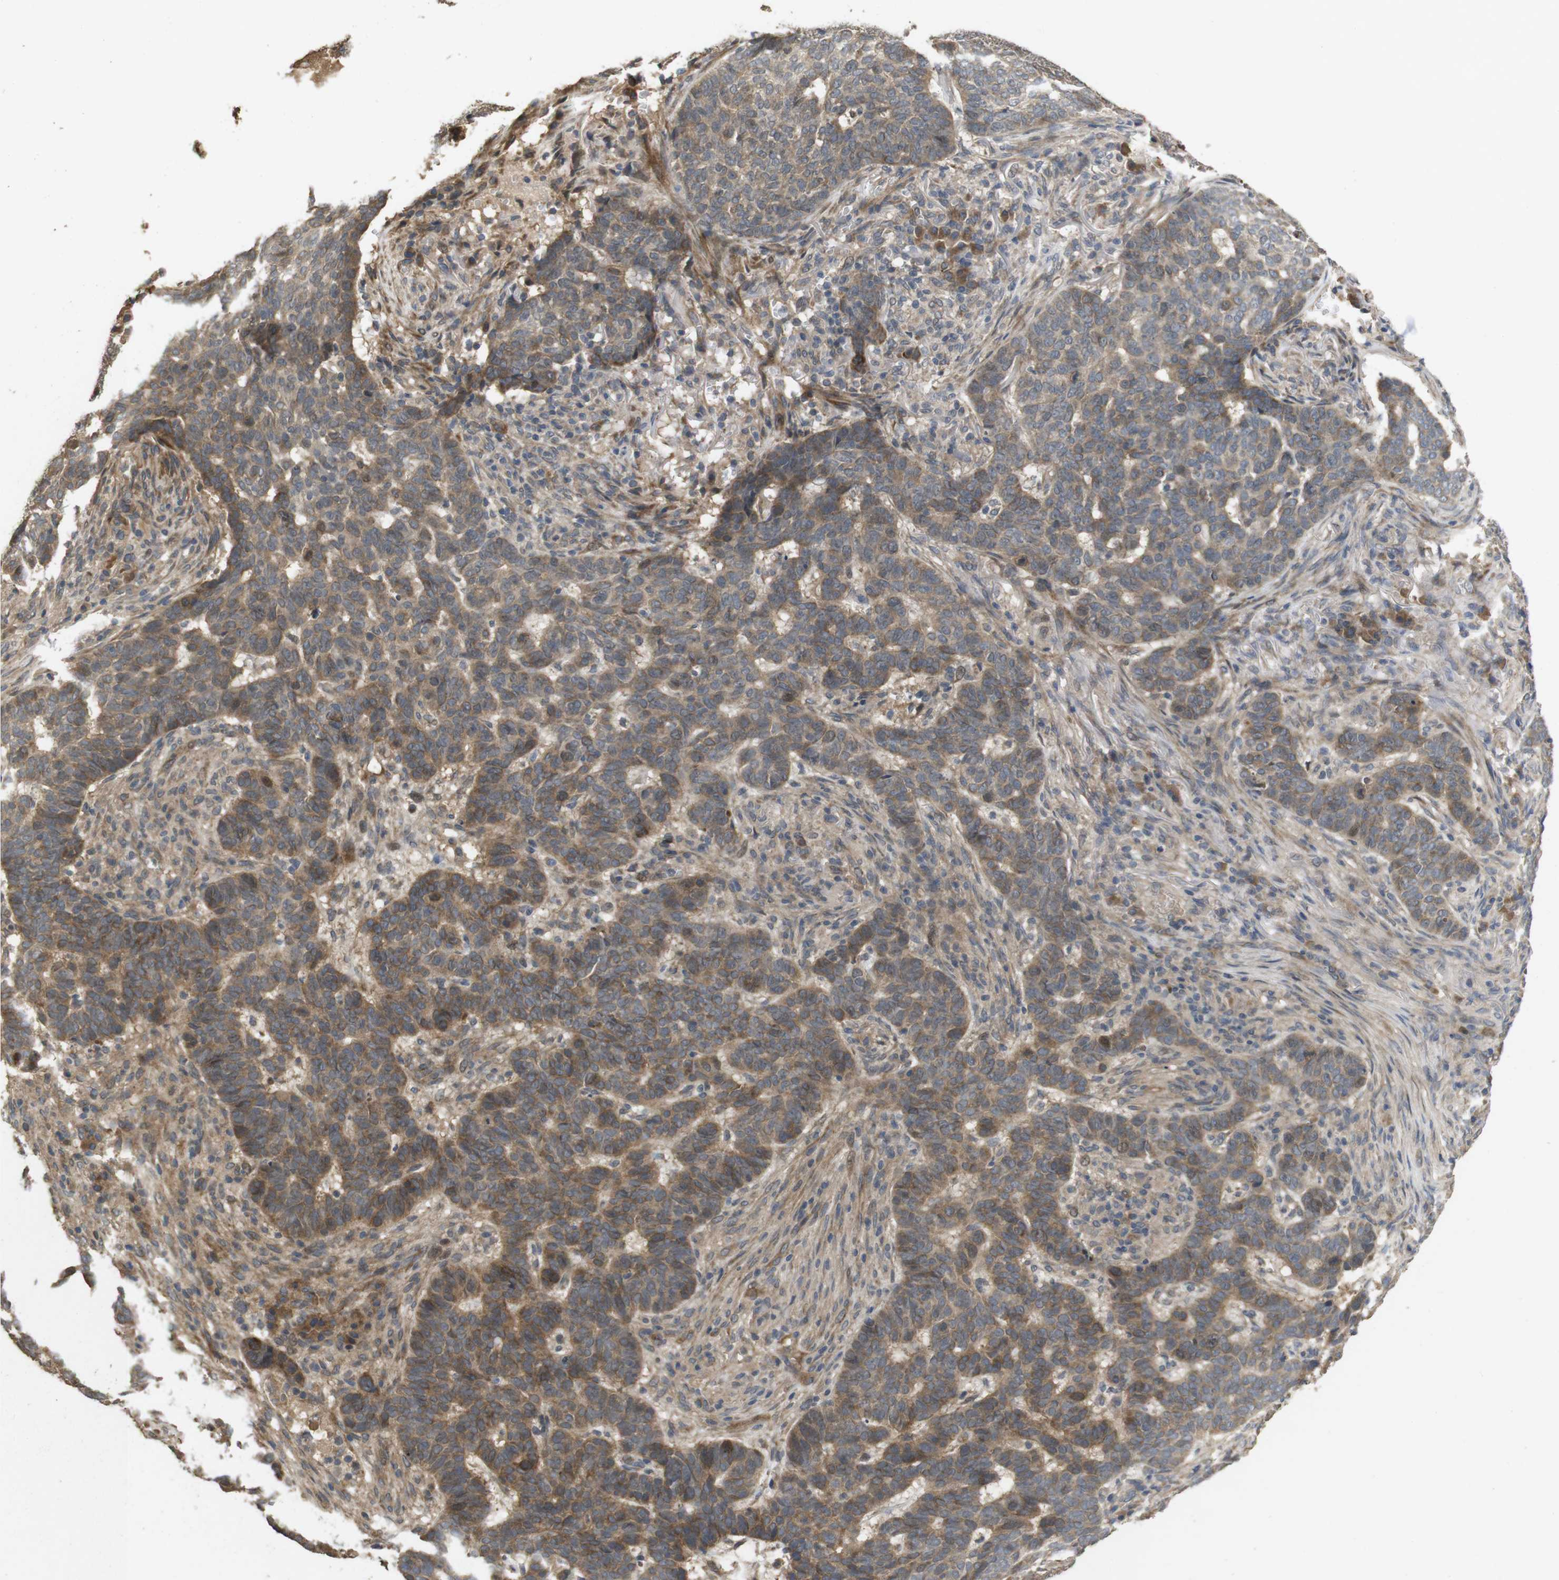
{"staining": {"intensity": "moderate", "quantity": ">75%", "location": "cytoplasmic/membranous,nuclear"}, "tissue": "skin cancer", "cell_type": "Tumor cells", "image_type": "cancer", "snomed": [{"axis": "morphology", "description": "Basal cell carcinoma"}, {"axis": "topography", "description": "Skin"}], "caption": "An image of human skin basal cell carcinoma stained for a protein displays moderate cytoplasmic/membranous and nuclear brown staining in tumor cells. (brown staining indicates protein expression, while blue staining denotes nuclei).", "gene": "PCDHB10", "patient": {"sex": "male", "age": 85}}